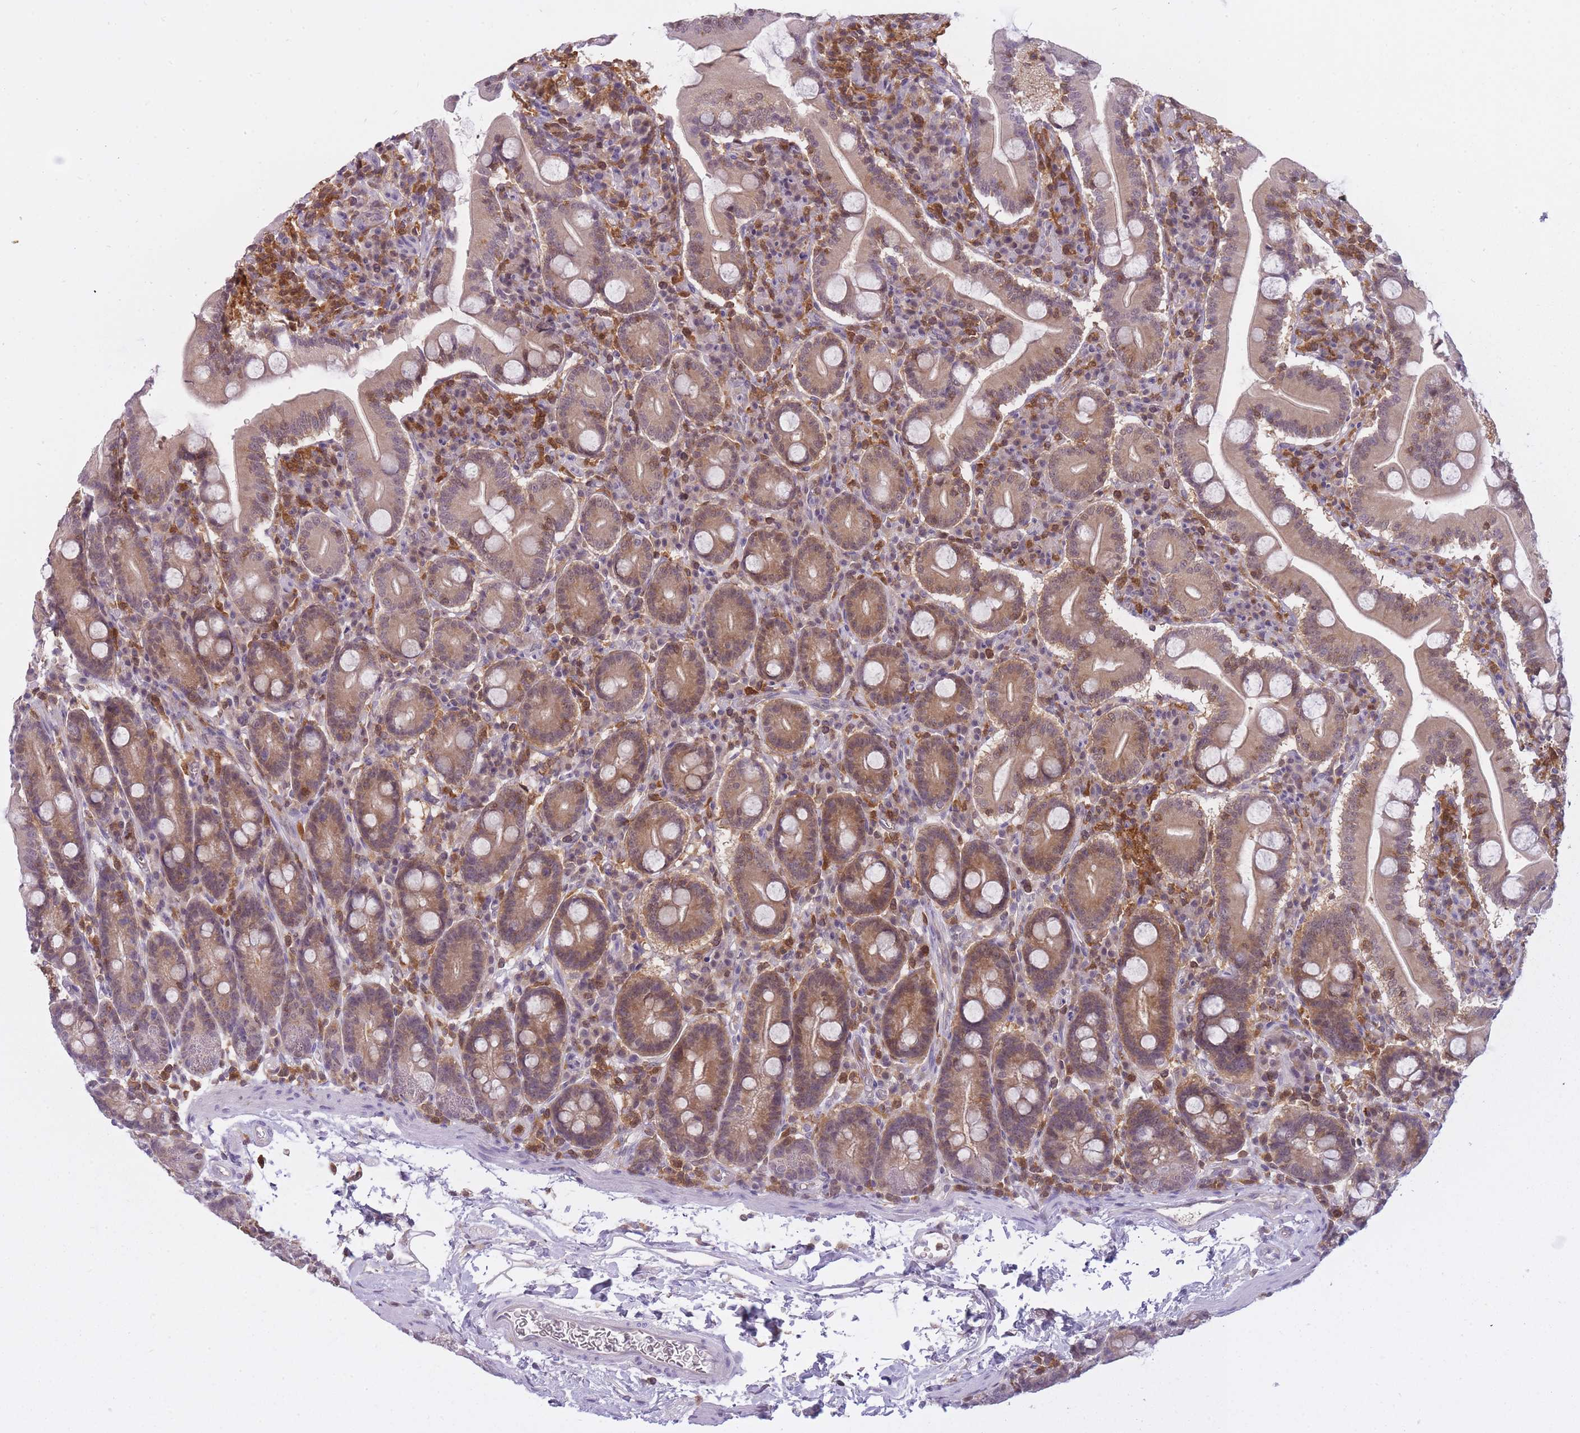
{"staining": {"intensity": "moderate", "quantity": "25%-75%", "location": "cytoplasmic/membranous"}, "tissue": "duodenum", "cell_type": "Glandular cells", "image_type": "normal", "snomed": [{"axis": "morphology", "description": "Normal tissue, NOS"}, {"axis": "topography", "description": "Duodenum"}], "caption": "DAB immunohistochemical staining of normal human duodenum displays moderate cytoplasmic/membranous protein positivity in approximately 25%-75% of glandular cells. (DAB = brown stain, brightfield microscopy at high magnification).", "gene": "CXorf38", "patient": {"sex": "male", "age": 35}}